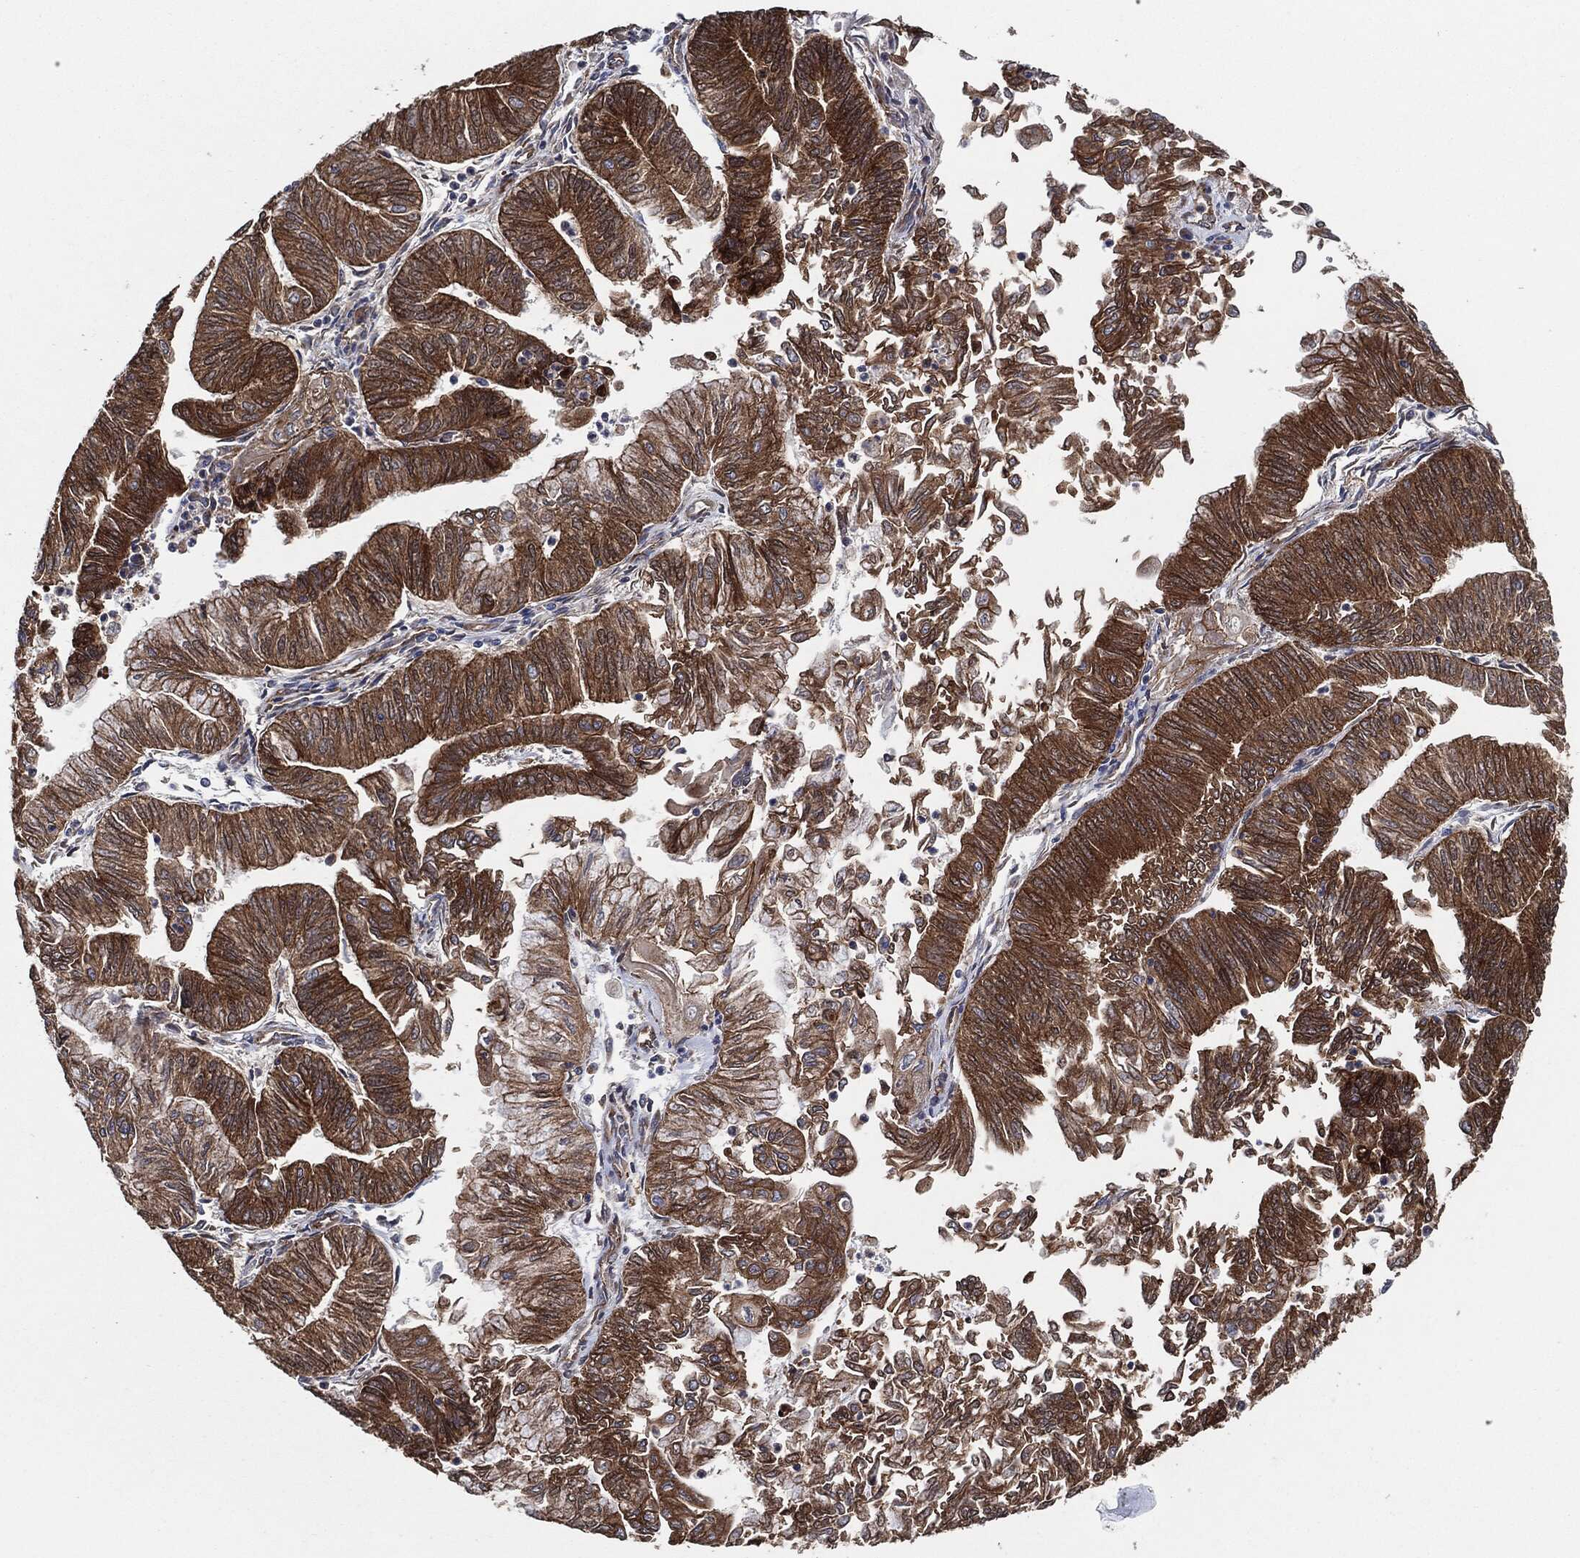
{"staining": {"intensity": "strong", "quantity": "25%-75%", "location": "cytoplasmic/membranous"}, "tissue": "endometrial cancer", "cell_type": "Tumor cells", "image_type": "cancer", "snomed": [{"axis": "morphology", "description": "Adenocarcinoma, NOS"}, {"axis": "topography", "description": "Endometrium"}], "caption": "Brown immunohistochemical staining in endometrial cancer (adenocarcinoma) exhibits strong cytoplasmic/membranous positivity in about 25%-75% of tumor cells.", "gene": "CTNNA1", "patient": {"sex": "female", "age": 59}}